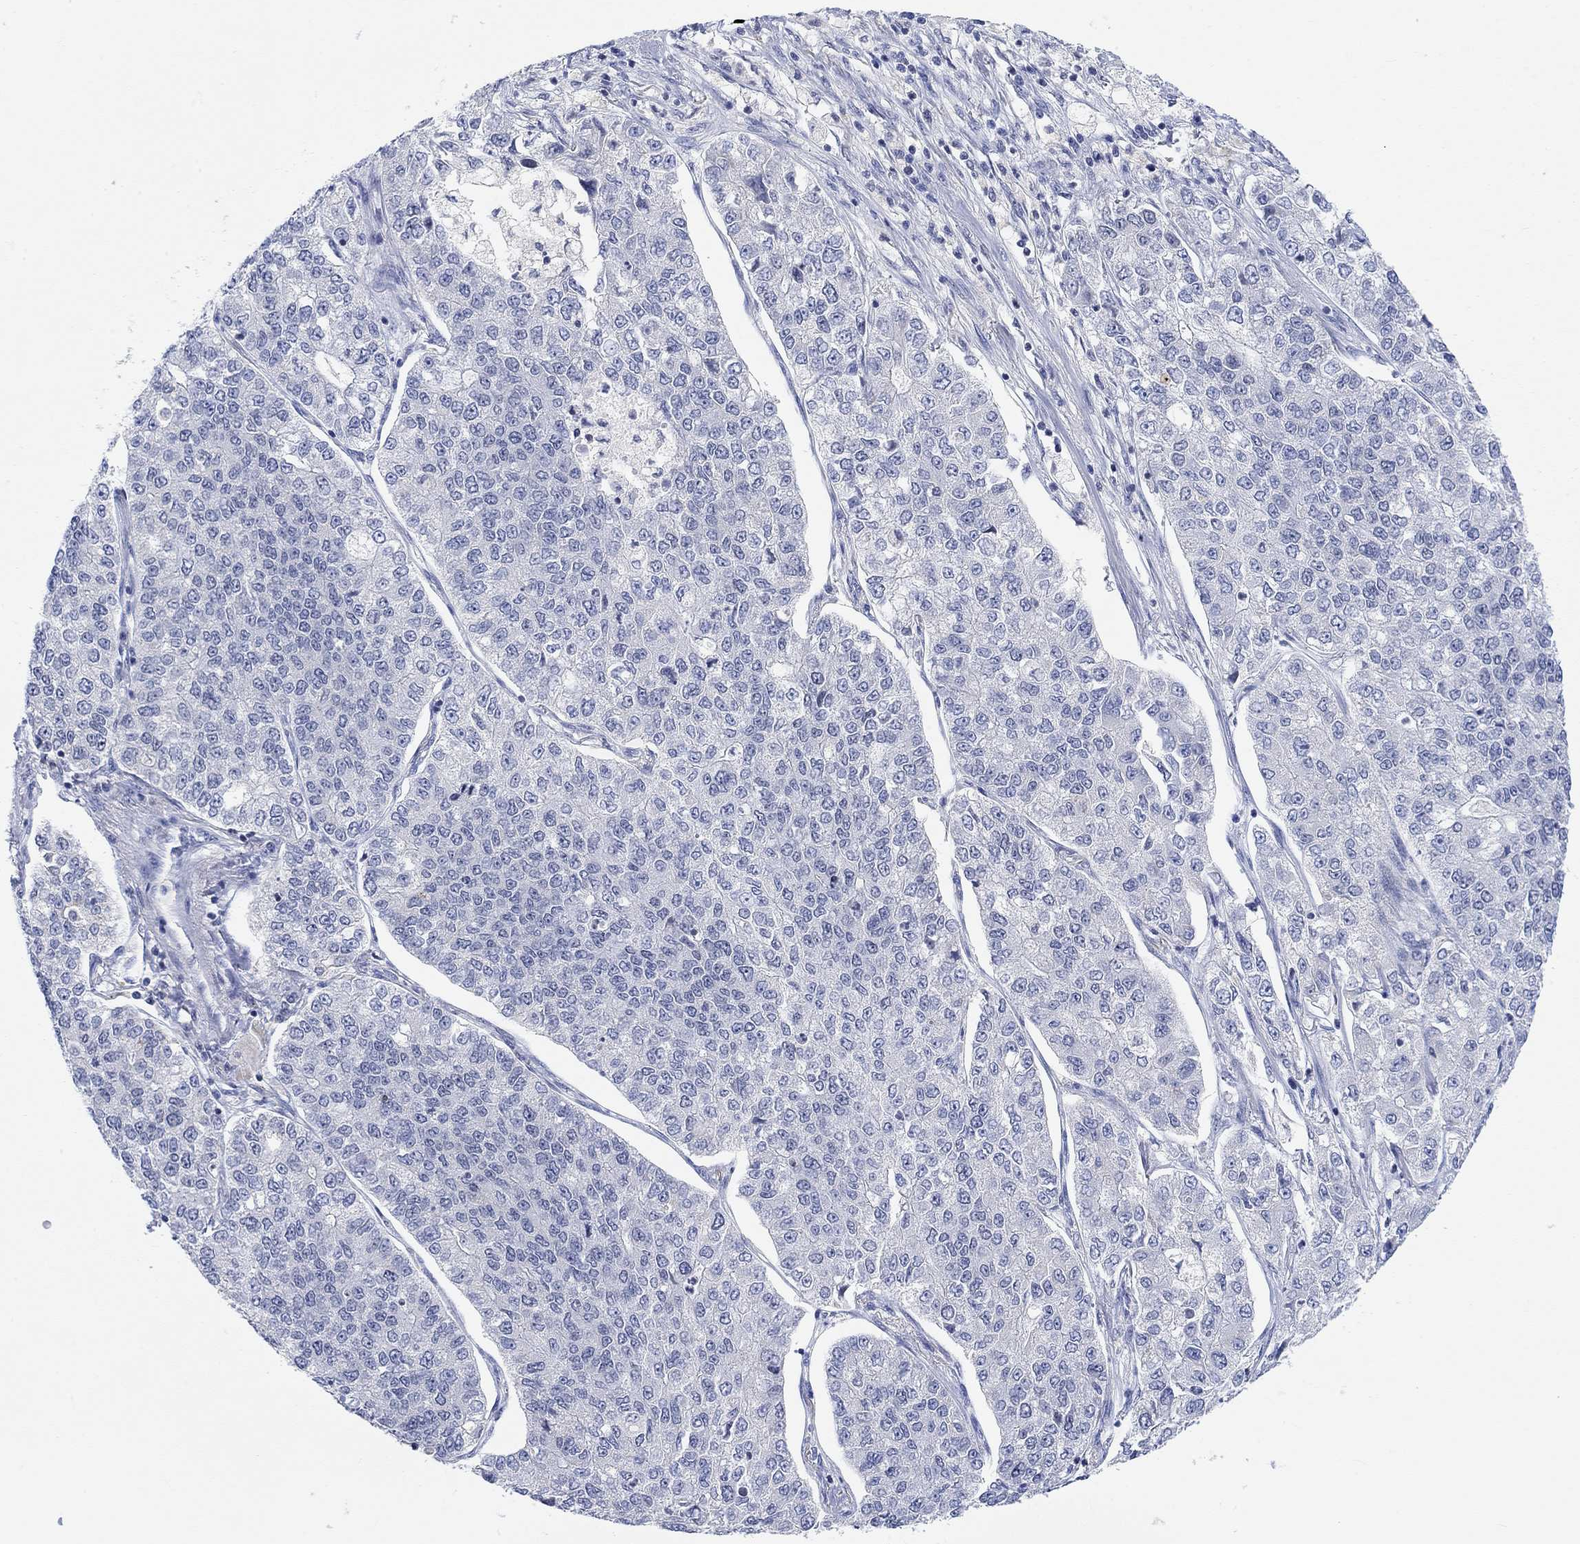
{"staining": {"intensity": "negative", "quantity": "none", "location": "none"}, "tissue": "lung cancer", "cell_type": "Tumor cells", "image_type": "cancer", "snomed": [{"axis": "morphology", "description": "Adenocarcinoma, NOS"}, {"axis": "topography", "description": "Lung"}], "caption": "Immunohistochemical staining of adenocarcinoma (lung) exhibits no significant staining in tumor cells.", "gene": "ATP6V1E2", "patient": {"sex": "male", "age": 49}}